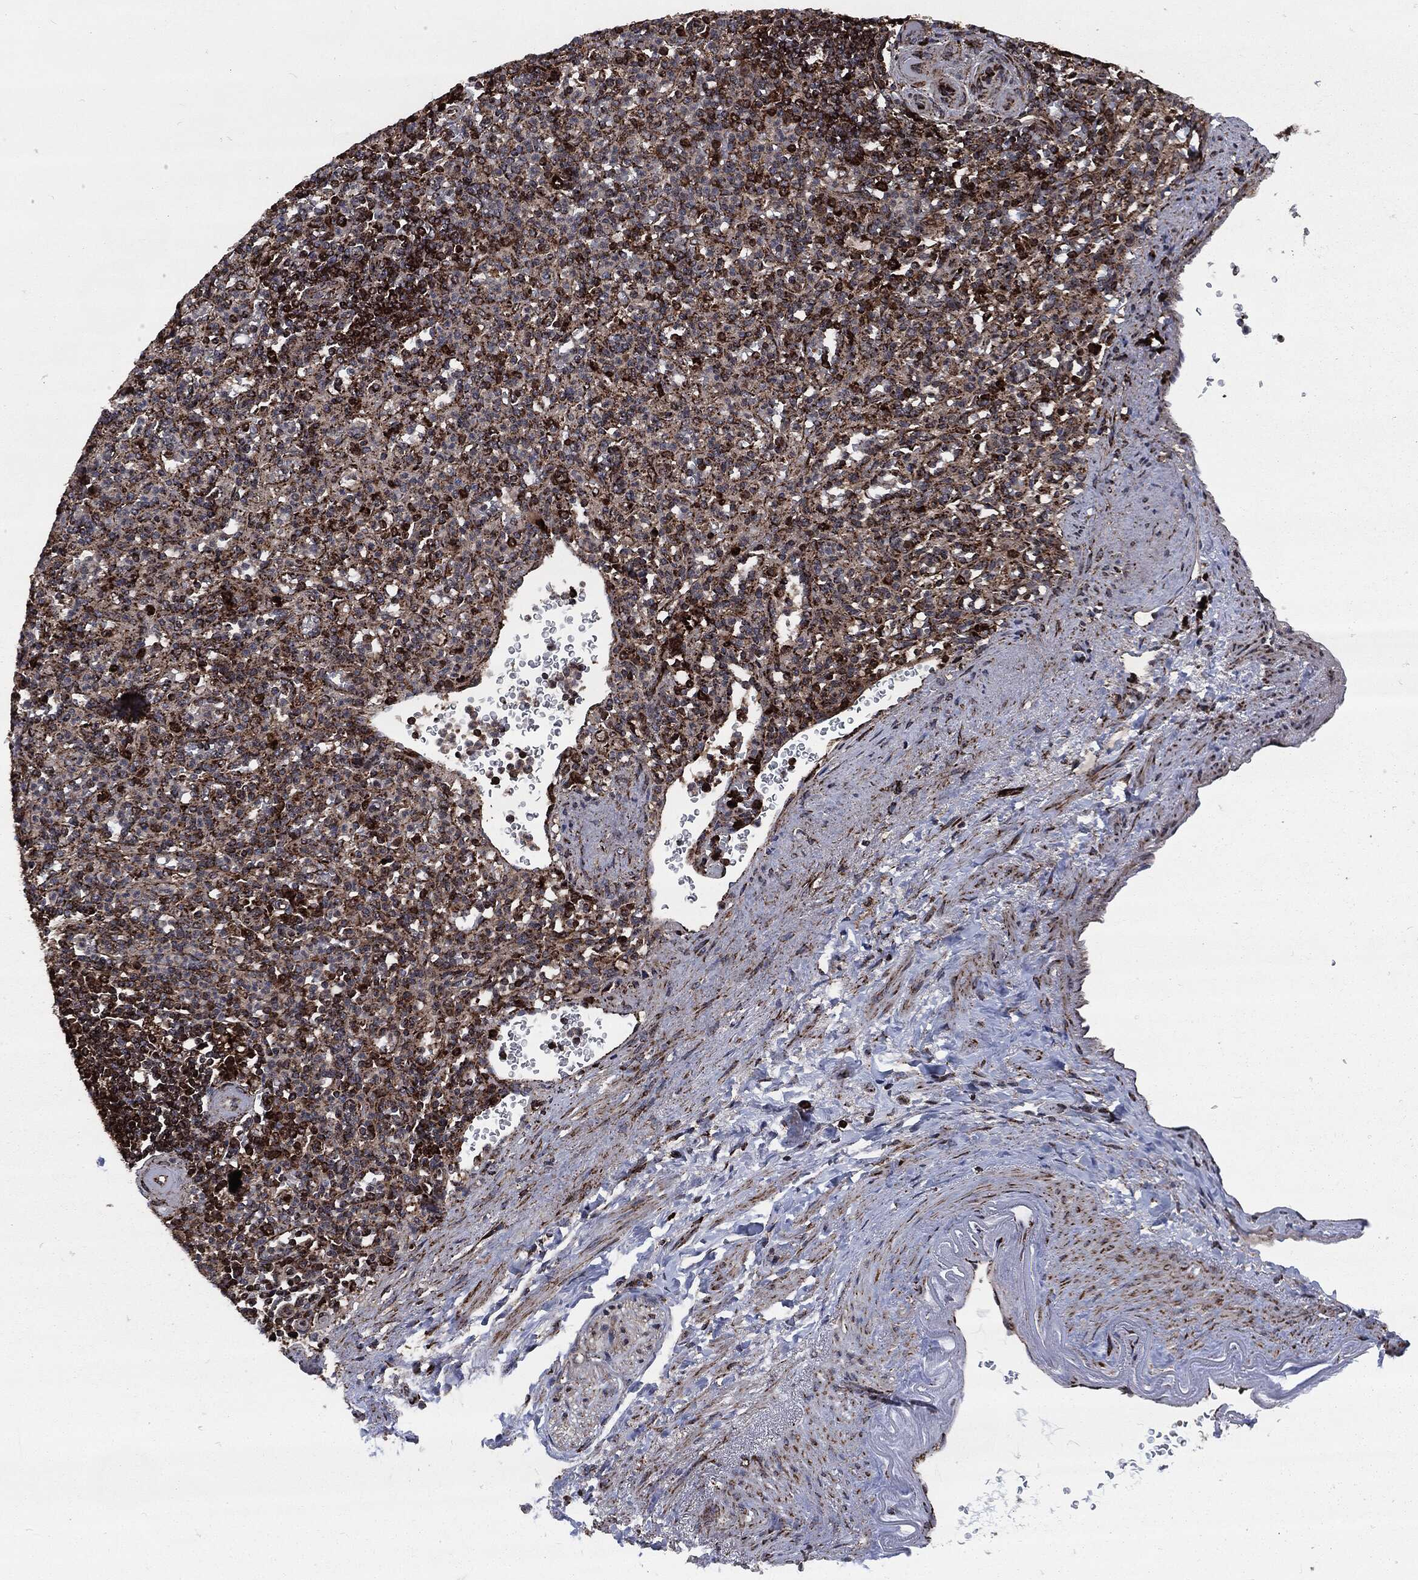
{"staining": {"intensity": "strong", "quantity": "<25%", "location": "cytoplasmic/membranous"}, "tissue": "spleen", "cell_type": "Cells in red pulp", "image_type": "normal", "snomed": [{"axis": "morphology", "description": "Normal tissue, NOS"}, {"axis": "topography", "description": "Spleen"}], "caption": "Spleen stained for a protein displays strong cytoplasmic/membranous positivity in cells in red pulp. The protein is stained brown, and the nuclei are stained in blue (DAB IHC with brightfield microscopy, high magnification).", "gene": "FH", "patient": {"sex": "female", "age": 74}}